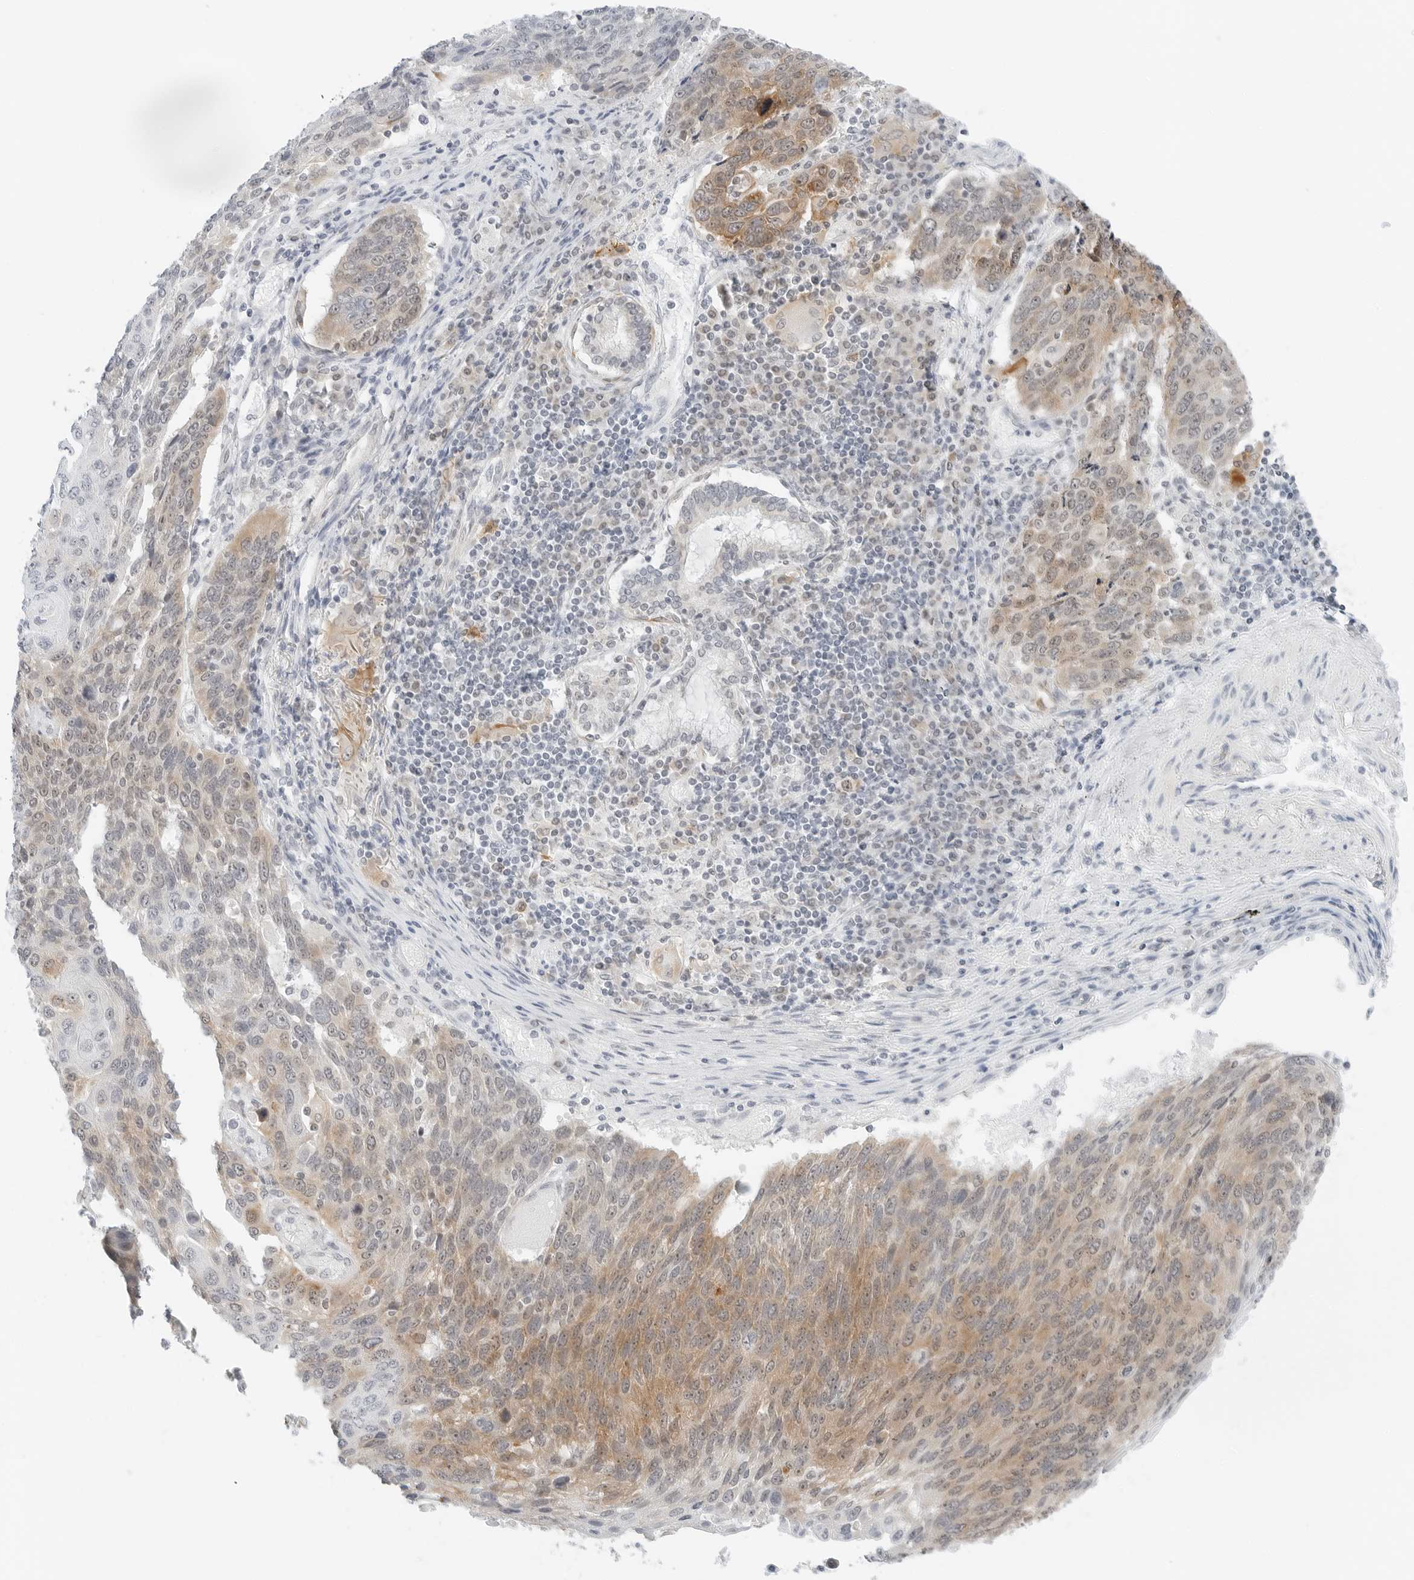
{"staining": {"intensity": "moderate", "quantity": "25%-75%", "location": "cytoplasmic/membranous"}, "tissue": "lung cancer", "cell_type": "Tumor cells", "image_type": "cancer", "snomed": [{"axis": "morphology", "description": "Squamous cell carcinoma, NOS"}, {"axis": "topography", "description": "Lung"}], "caption": "Lung cancer stained with DAB (3,3'-diaminobenzidine) immunohistochemistry (IHC) demonstrates medium levels of moderate cytoplasmic/membranous positivity in approximately 25%-75% of tumor cells. The staining was performed using DAB (3,3'-diaminobenzidine) to visualize the protein expression in brown, while the nuclei were stained in blue with hematoxylin (Magnification: 20x).", "gene": "CCSAP", "patient": {"sex": "male", "age": 66}}